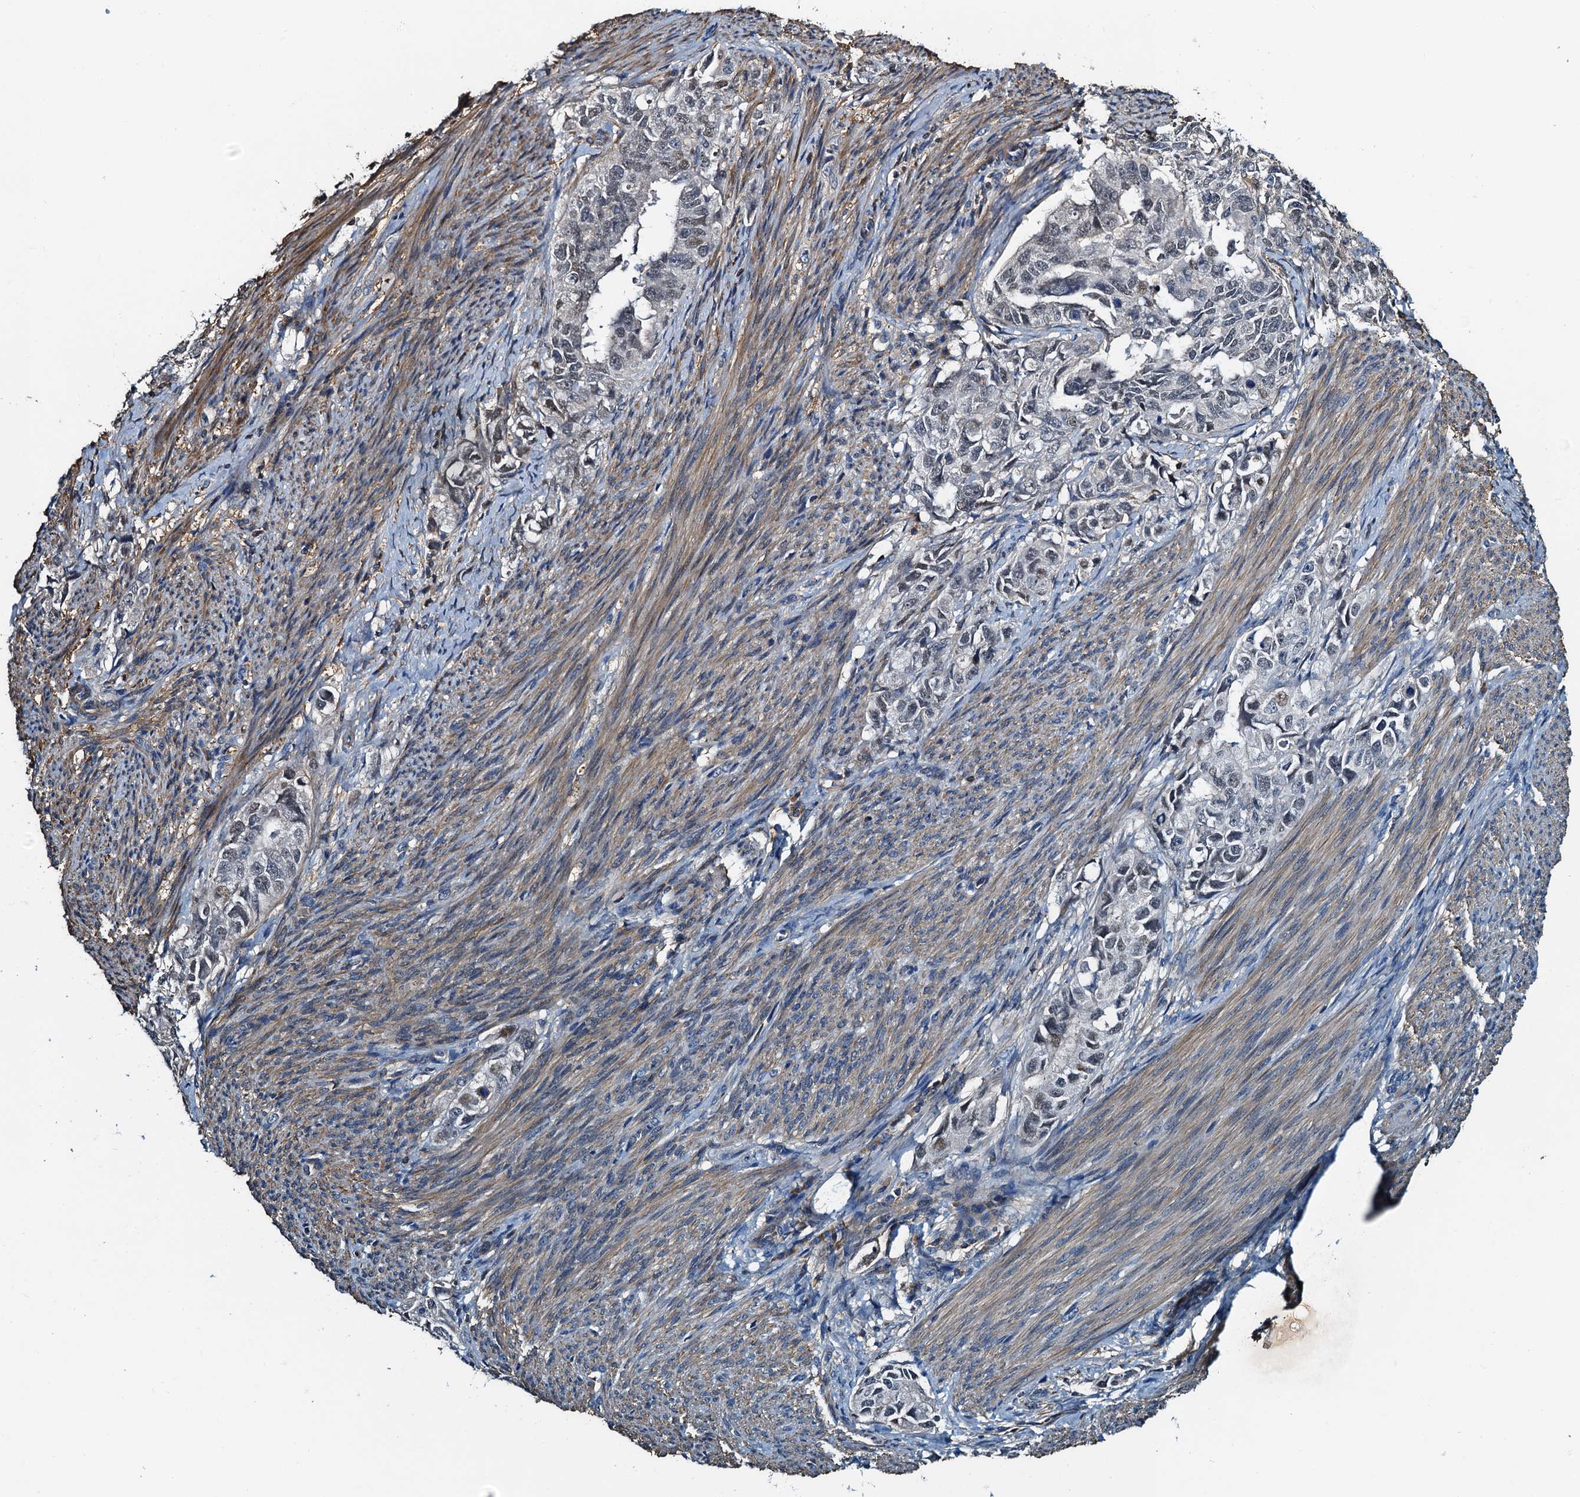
{"staining": {"intensity": "moderate", "quantity": "<25%", "location": "nuclear"}, "tissue": "endometrial cancer", "cell_type": "Tumor cells", "image_type": "cancer", "snomed": [{"axis": "morphology", "description": "Adenocarcinoma, NOS"}, {"axis": "topography", "description": "Endometrium"}], "caption": "An IHC micrograph of tumor tissue is shown. Protein staining in brown labels moderate nuclear positivity in endometrial cancer within tumor cells.", "gene": "DUOXA1", "patient": {"sex": "female", "age": 65}}